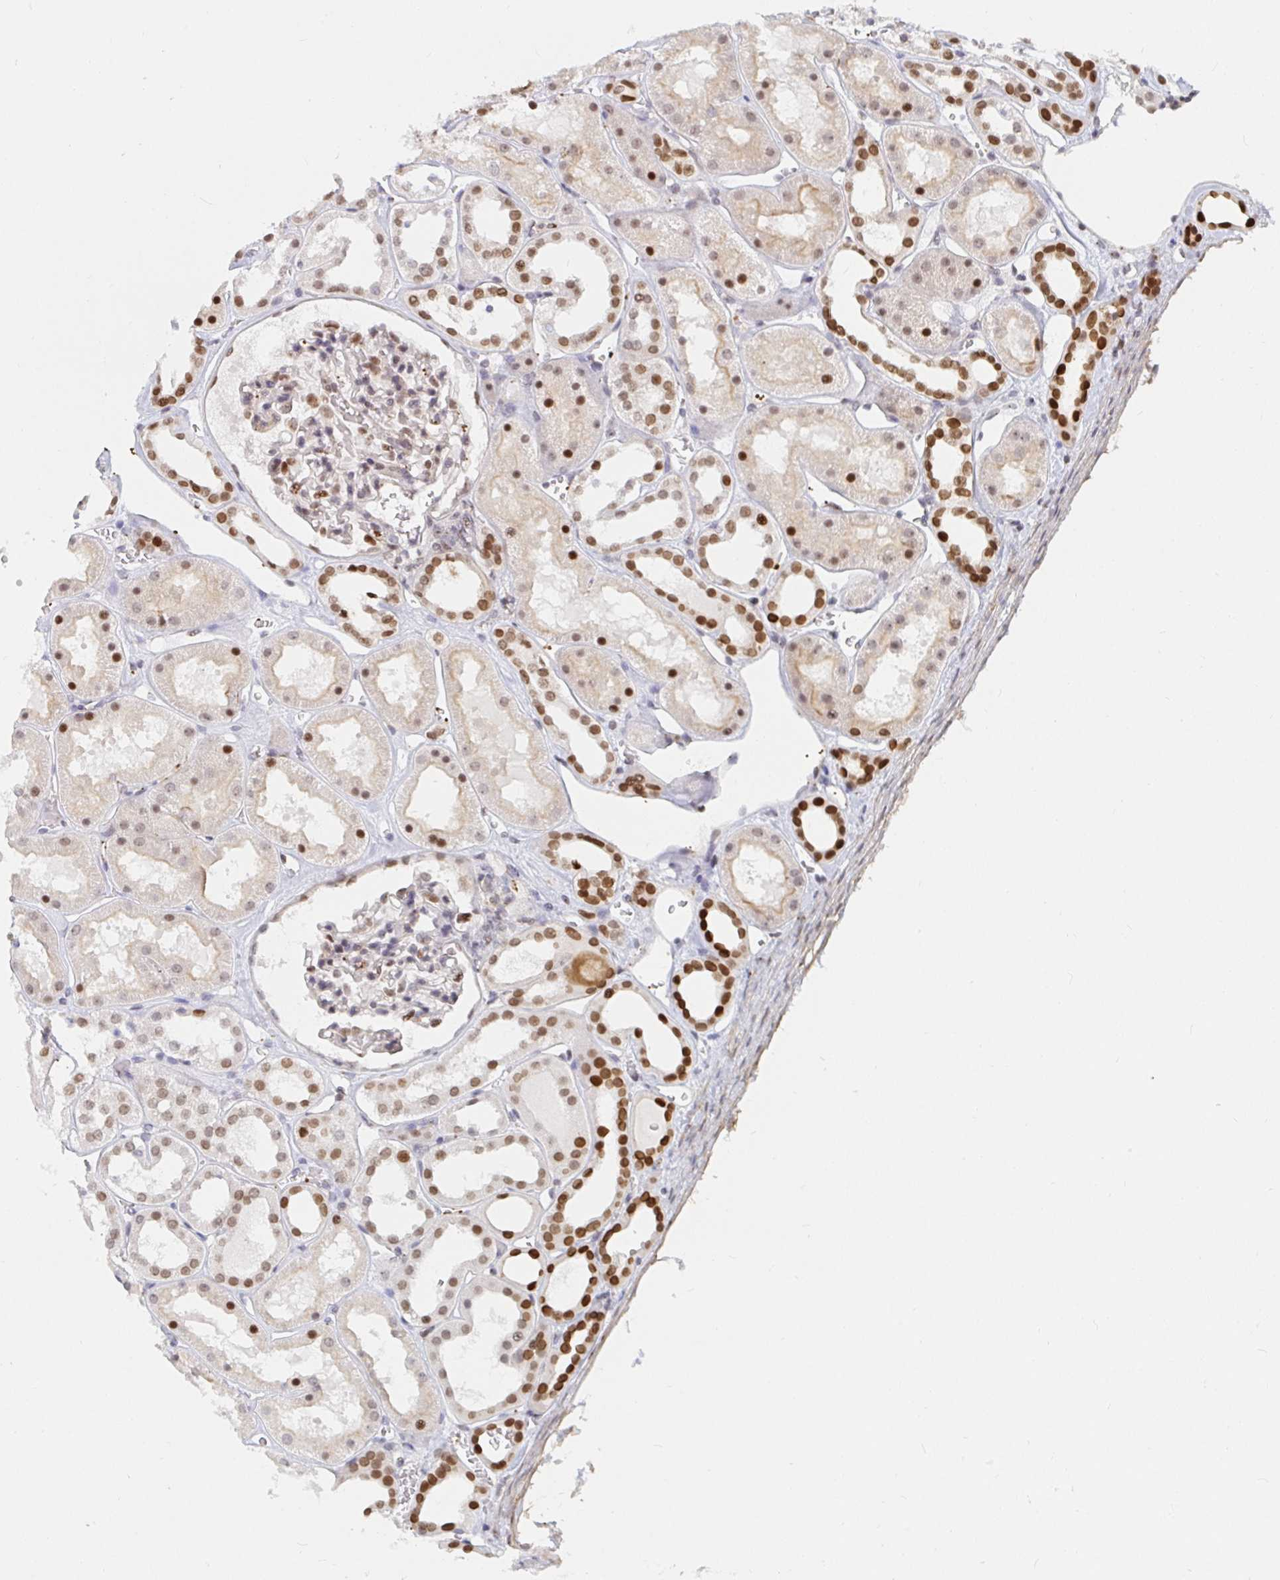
{"staining": {"intensity": "moderate", "quantity": "25%-75%", "location": "nuclear"}, "tissue": "kidney", "cell_type": "Cells in glomeruli", "image_type": "normal", "snomed": [{"axis": "morphology", "description": "Normal tissue, NOS"}, {"axis": "topography", "description": "Kidney"}], "caption": "Immunohistochemistry (DAB (3,3'-diaminobenzidine)) staining of unremarkable kidney demonstrates moderate nuclear protein staining in about 25%-75% of cells in glomeruli.", "gene": "CHD2", "patient": {"sex": "female", "age": 41}}